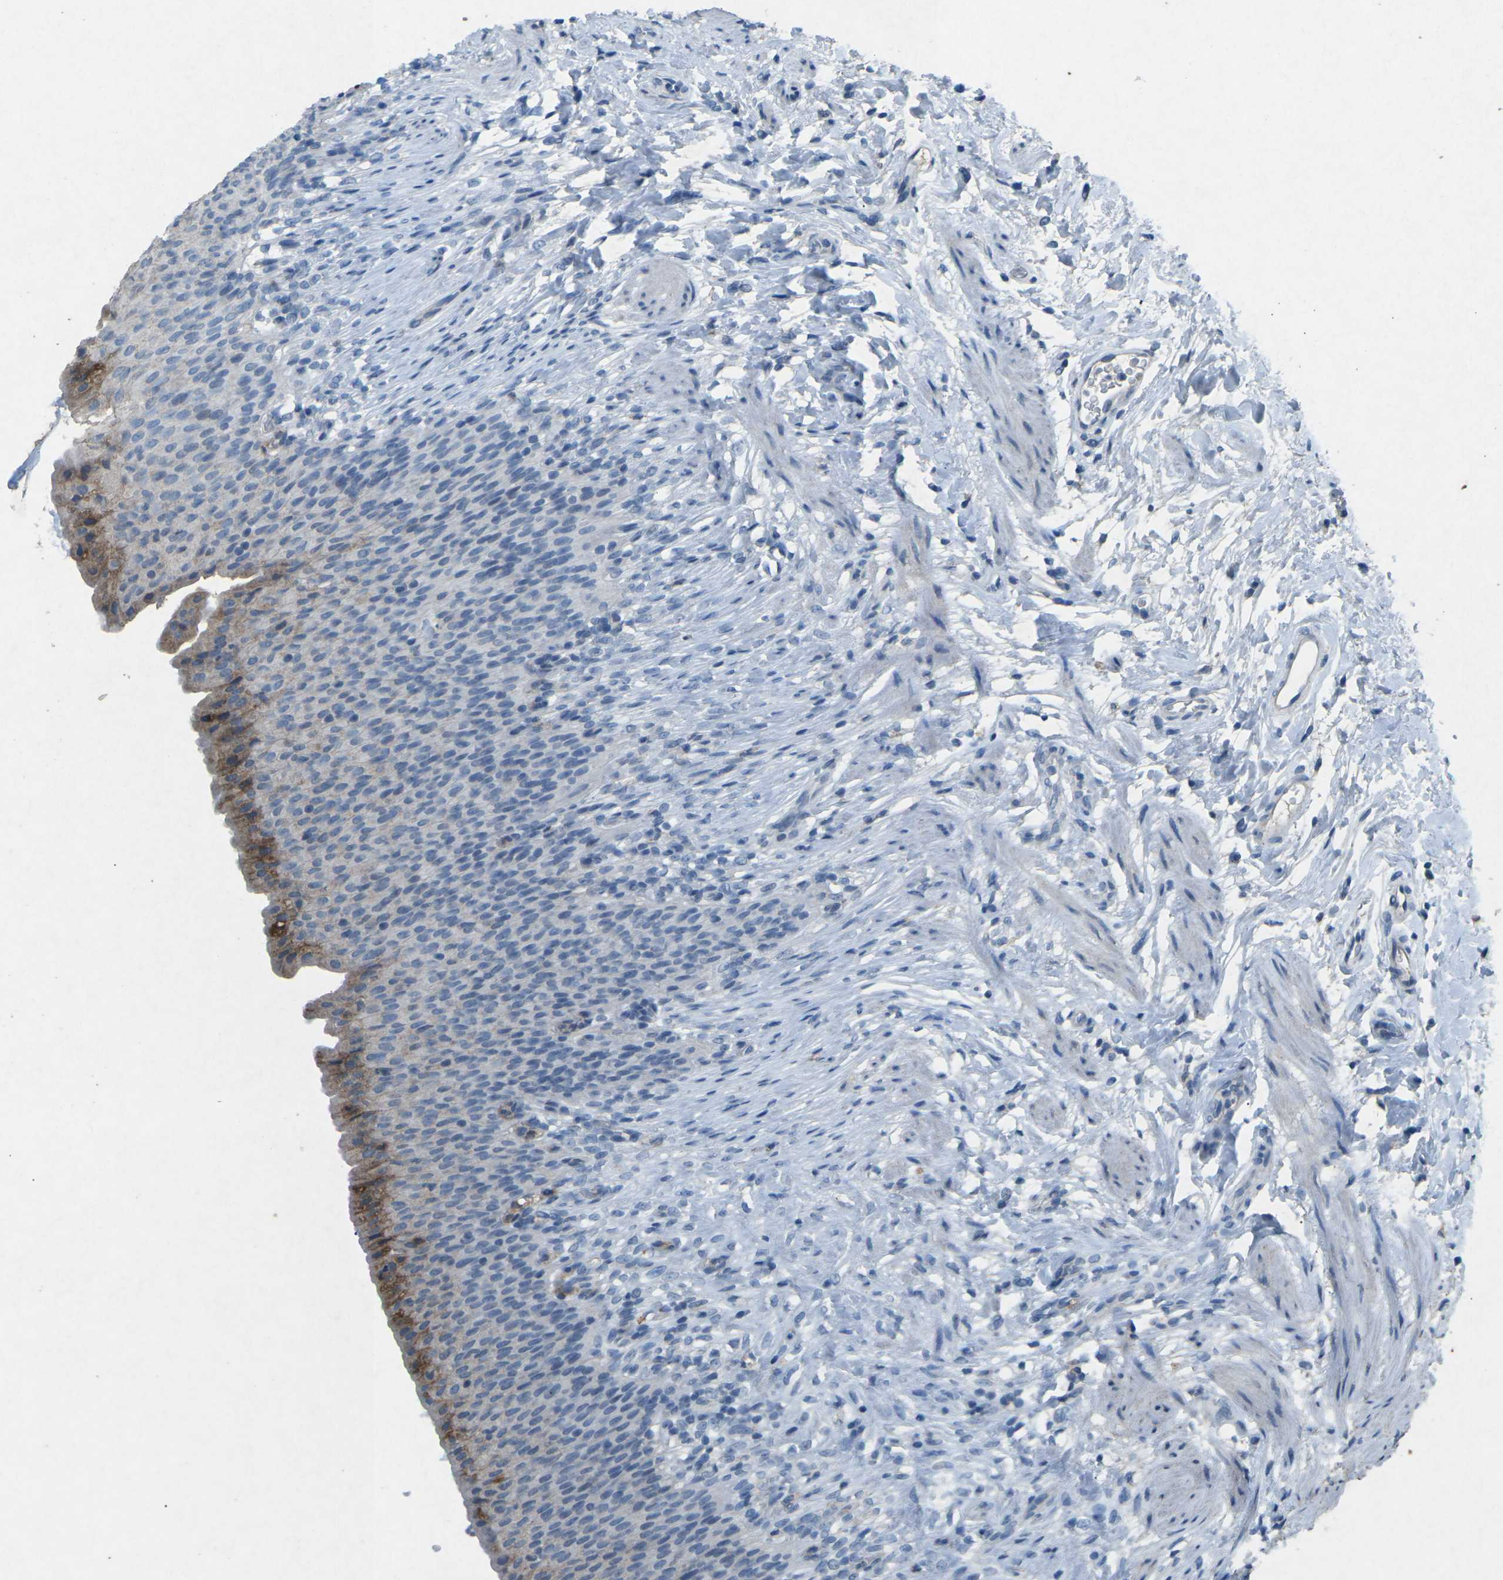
{"staining": {"intensity": "moderate", "quantity": "<25%", "location": "cytoplasmic/membranous"}, "tissue": "urinary bladder", "cell_type": "Urothelial cells", "image_type": "normal", "snomed": [{"axis": "morphology", "description": "Normal tissue, NOS"}, {"axis": "topography", "description": "Urinary bladder"}], "caption": "Immunohistochemistry of unremarkable human urinary bladder displays low levels of moderate cytoplasmic/membranous staining in about <25% of urothelial cells.", "gene": "A1BG", "patient": {"sex": "female", "age": 79}}